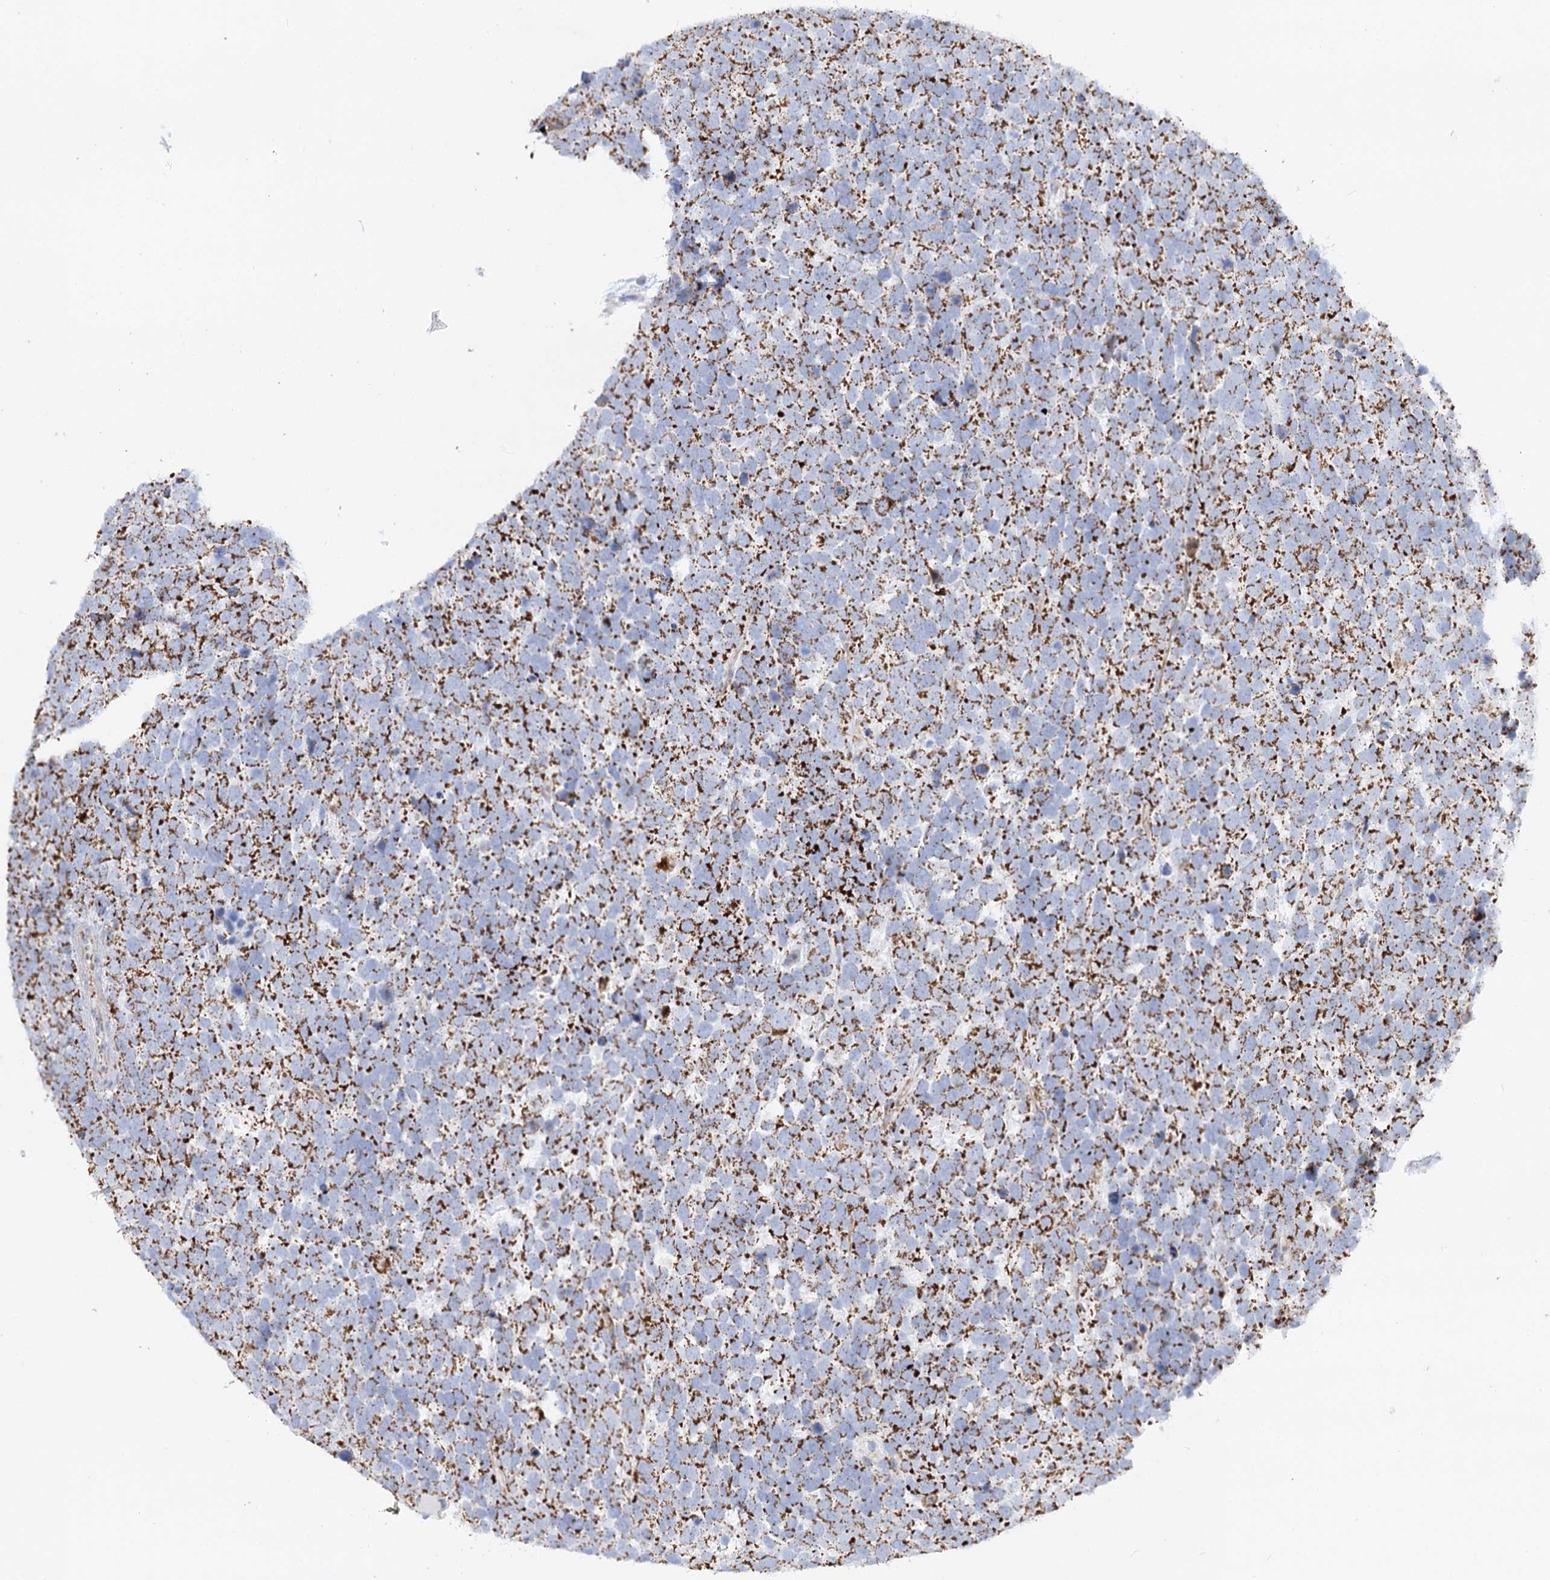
{"staining": {"intensity": "strong", "quantity": ">75%", "location": "cytoplasmic/membranous"}, "tissue": "urothelial cancer", "cell_type": "Tumor cells", "image_type": "cancer", "snomed": [{"axis": "morphology", "description": "Urothelial carcinoma, High grade"}, {"axis": "topography", "description": "Urinary bladder"}], "caption": "Immunohistochemical staining of human high-grade urothelial carcinoma demonstrates high levels of strong cytoplasmic/membranous positivity in about >75% of tumor cells.", "gene": "DHTKD1", "patient": {"sex": "female", "age": 82}}